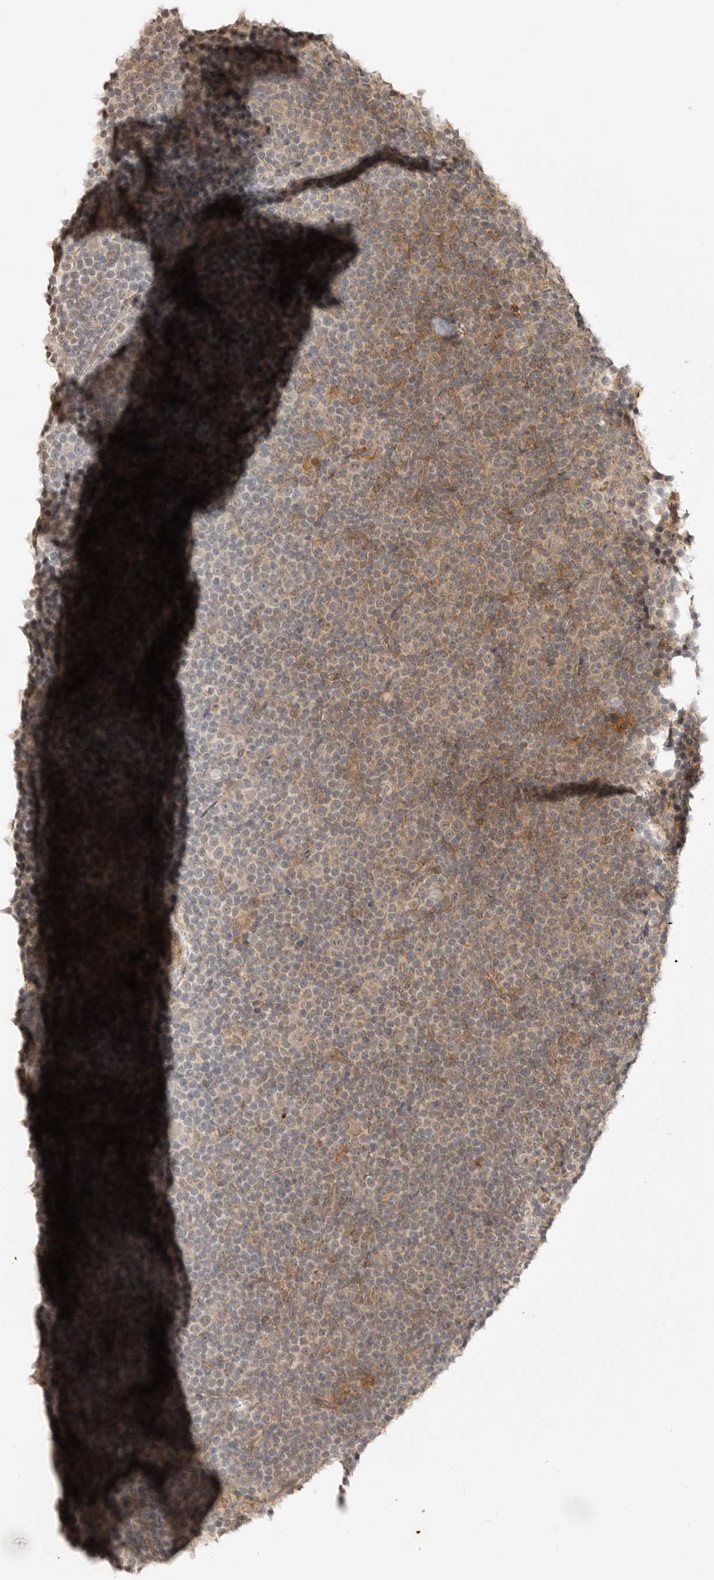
{"staining": {"intensity": "moderate", "quantity": "25%-75%", "location": "cytoplasmic/membranous"}, "tissue": "lymphoma", "cell_type": "Tumor cells", "image_type": "cancer", "snomed": [{"axis": "morphology", "description": "Malignant lymphoma, non-Hodgkin's type, Low grade"}, {"axis": "topography", "description": "Lymph node"}], "caption": "A brown stain labels moderate cytoplasmic/membranous staining of a protein in human lymphoma tumor cells.", "gene": "GPC2", "patient": {"sex": "female", "age": 67}}